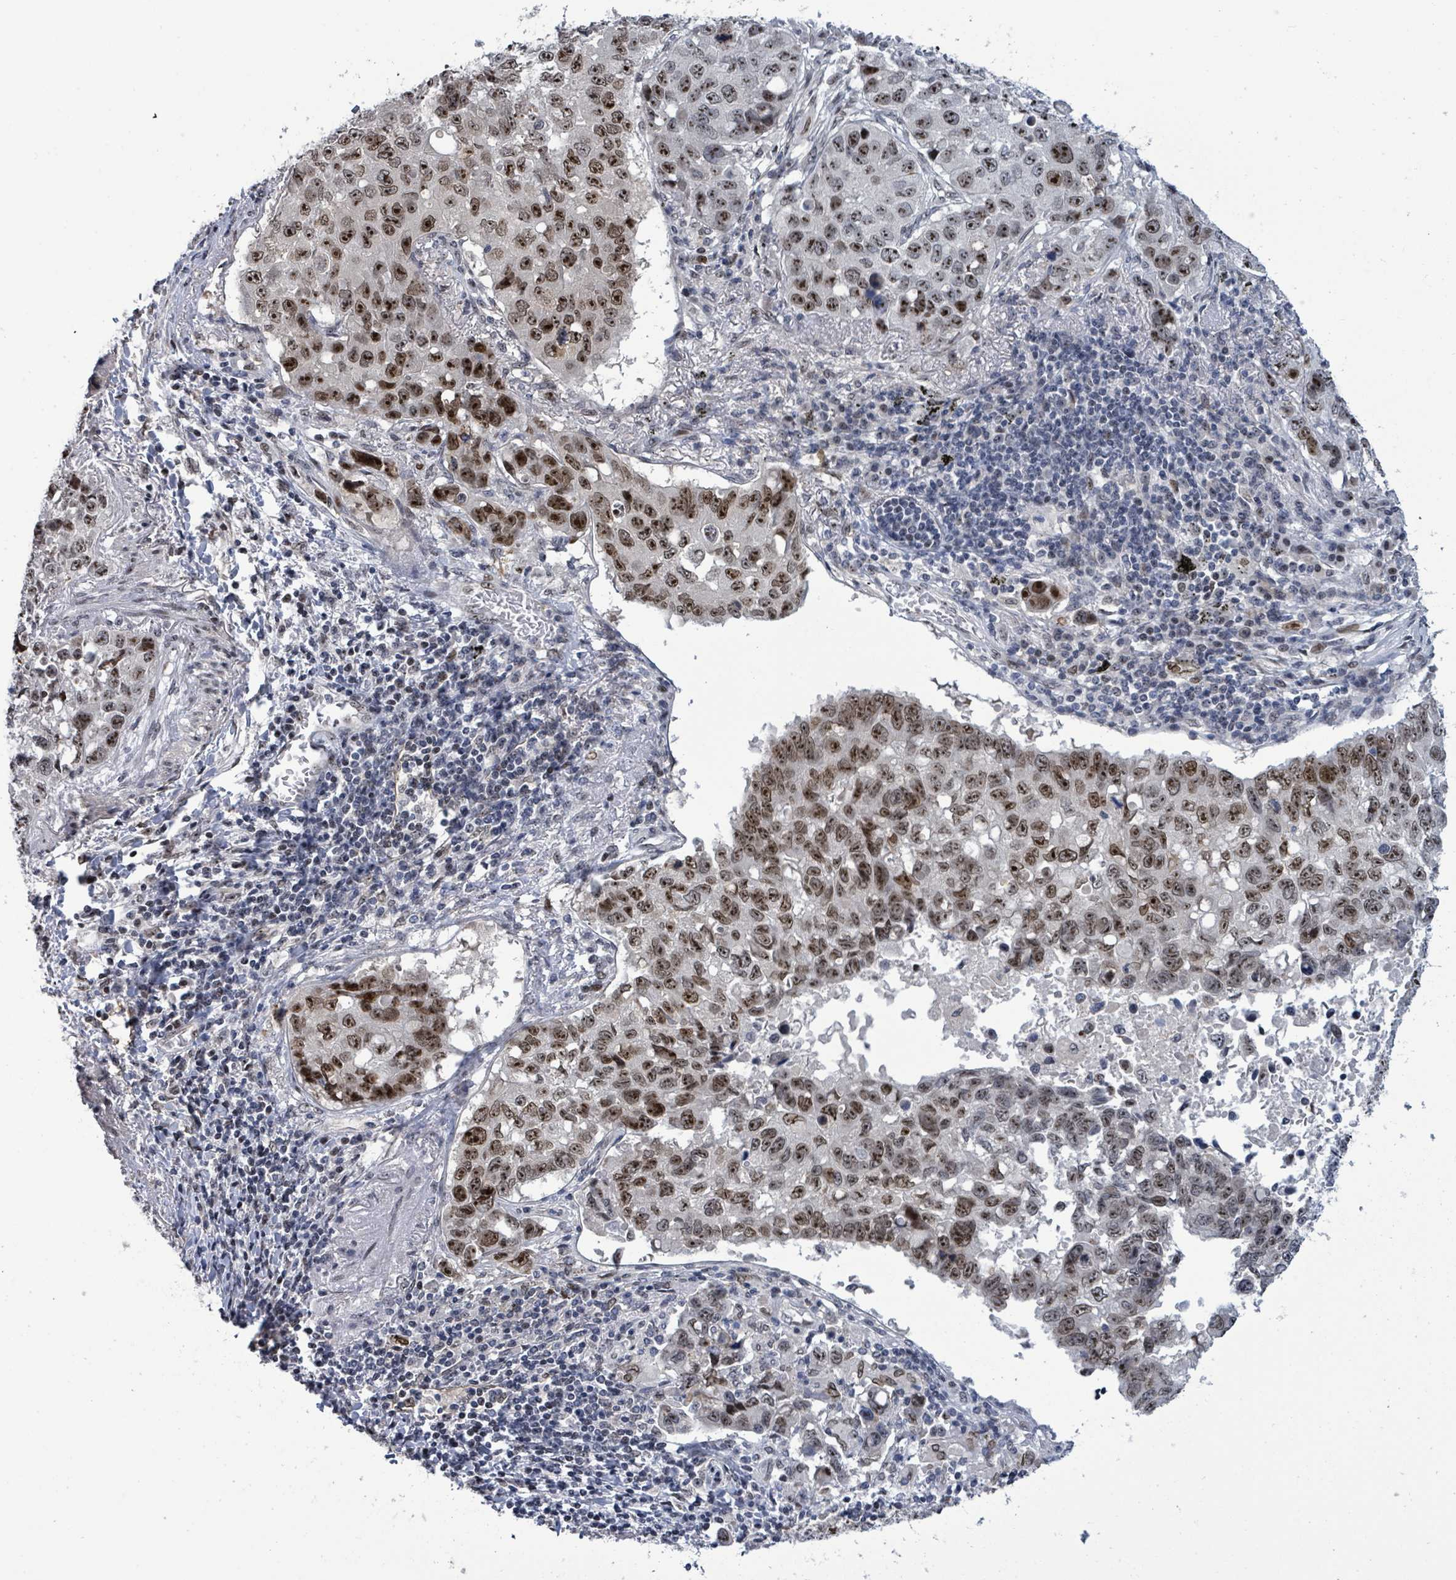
{"staining": {"intensity": "strong", "quantity": ">75%", "location": "nuclear"}, "tissue": "lung cancer", "cell_type": "Tumor cells", "image_type": "cancer", "snomed": [{"axis": "morphology", "description": "Squamous cell carcinoma, NOS"}, {"axis": "topography", "description": "Lung"}], "caption": "A brown stain highlights strong nuclear expression of a protein in human squamous cell carcinoma (lung) tumor cells.", "gene": "RRN3", "patient": {"sex": "male", "age": 60}}